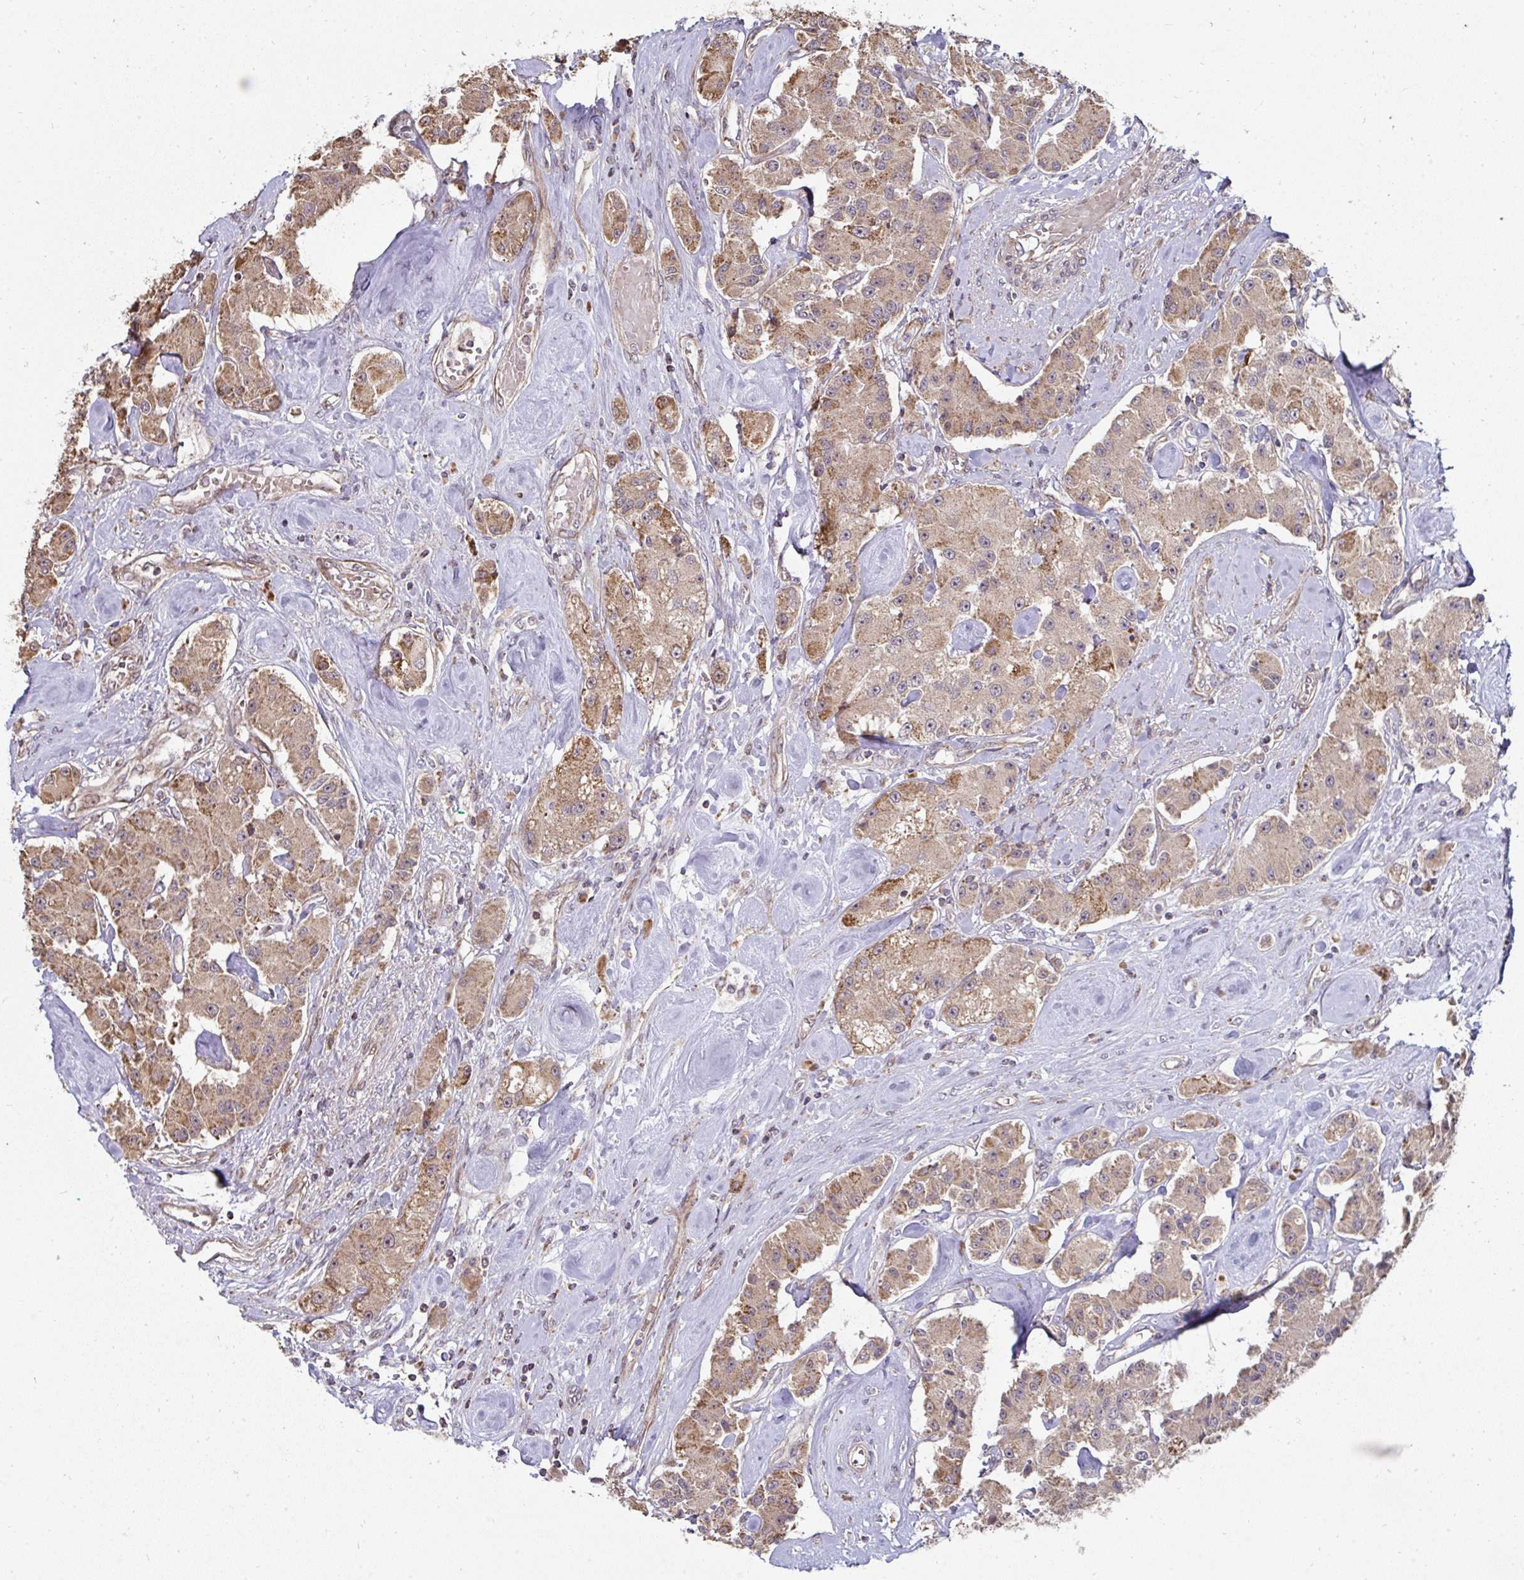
{"staining": {"intensity": "moderate", "quantity": ">75%", "location": "cytoplasmic/membranous"}, "tissue": "carcinoid", "cell_type": "Tumor cells", "image_type": "cancer", "snomed": [{"axis": "morphology", "description": "Carcinoid, malignant, NOS"}, {"axis": "topography", "description": "Pancreas"}], "caption": "Moderate cytoplasmic/membranous protein positivity is seen in about >75% of tumor cells in malignant carcinoid.", "gene": "AGTPBP1", "patient": {"sex": "male", "age": 41}}